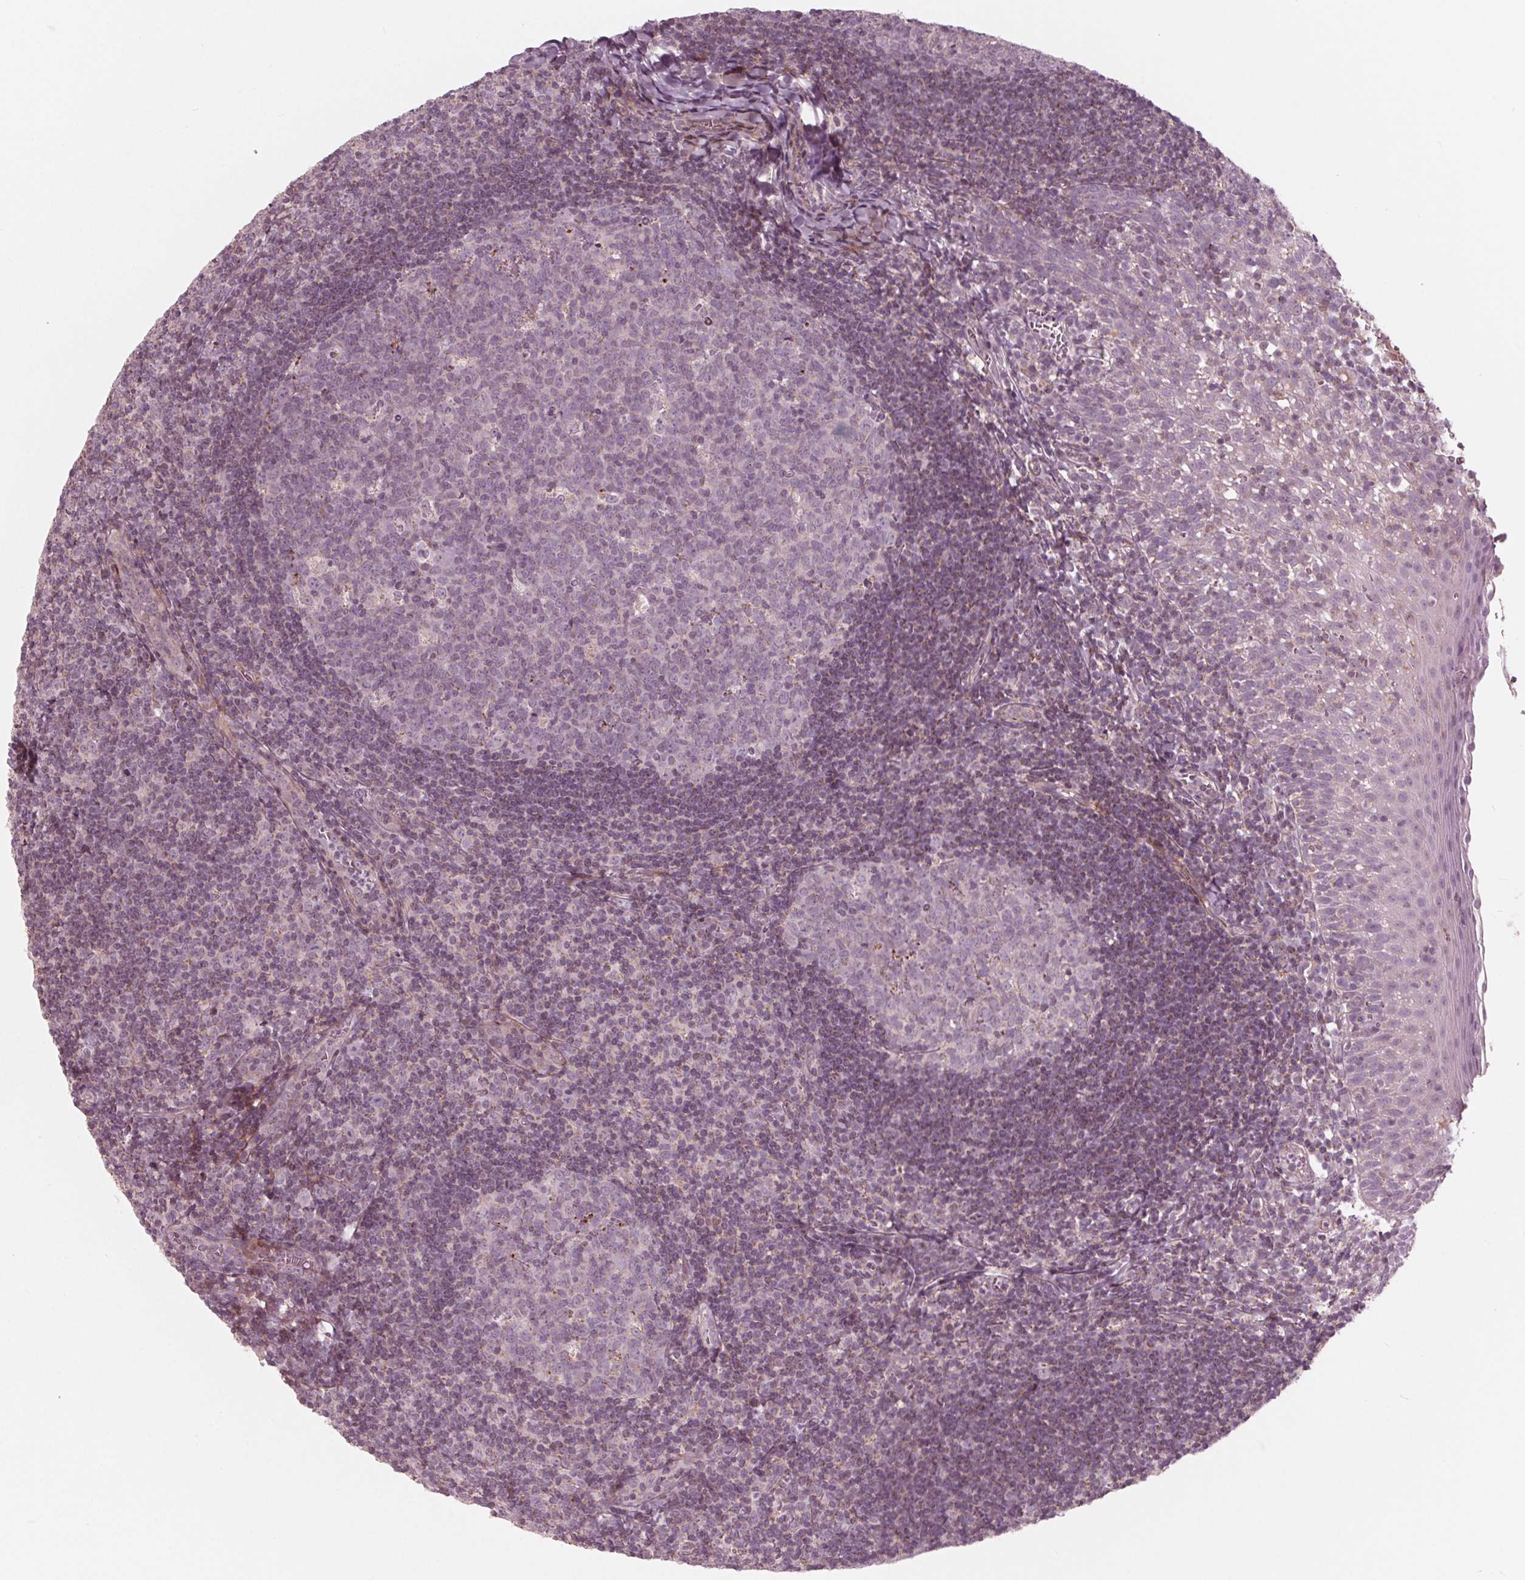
{"staining": {"intensity": "negative", "quantity": "none", "location": "none"}, "tissue": "lymph node", "cell_type": "Germinal center cells", "image_type": "normal", "snomed": [{"axis": "morphology", "description": "Normal tissue, NOS"}, {"axis": "topography", "description": "Lymph node"}], "caption": "Immunohistochemistry (IHC) photomicrograph of unremarkable human lymph node stained for a protein (brown), which shows no positivity in germinal center cells.", "gene": "DCAF4L2", "patient": {"sex": "female", "age": 21}}